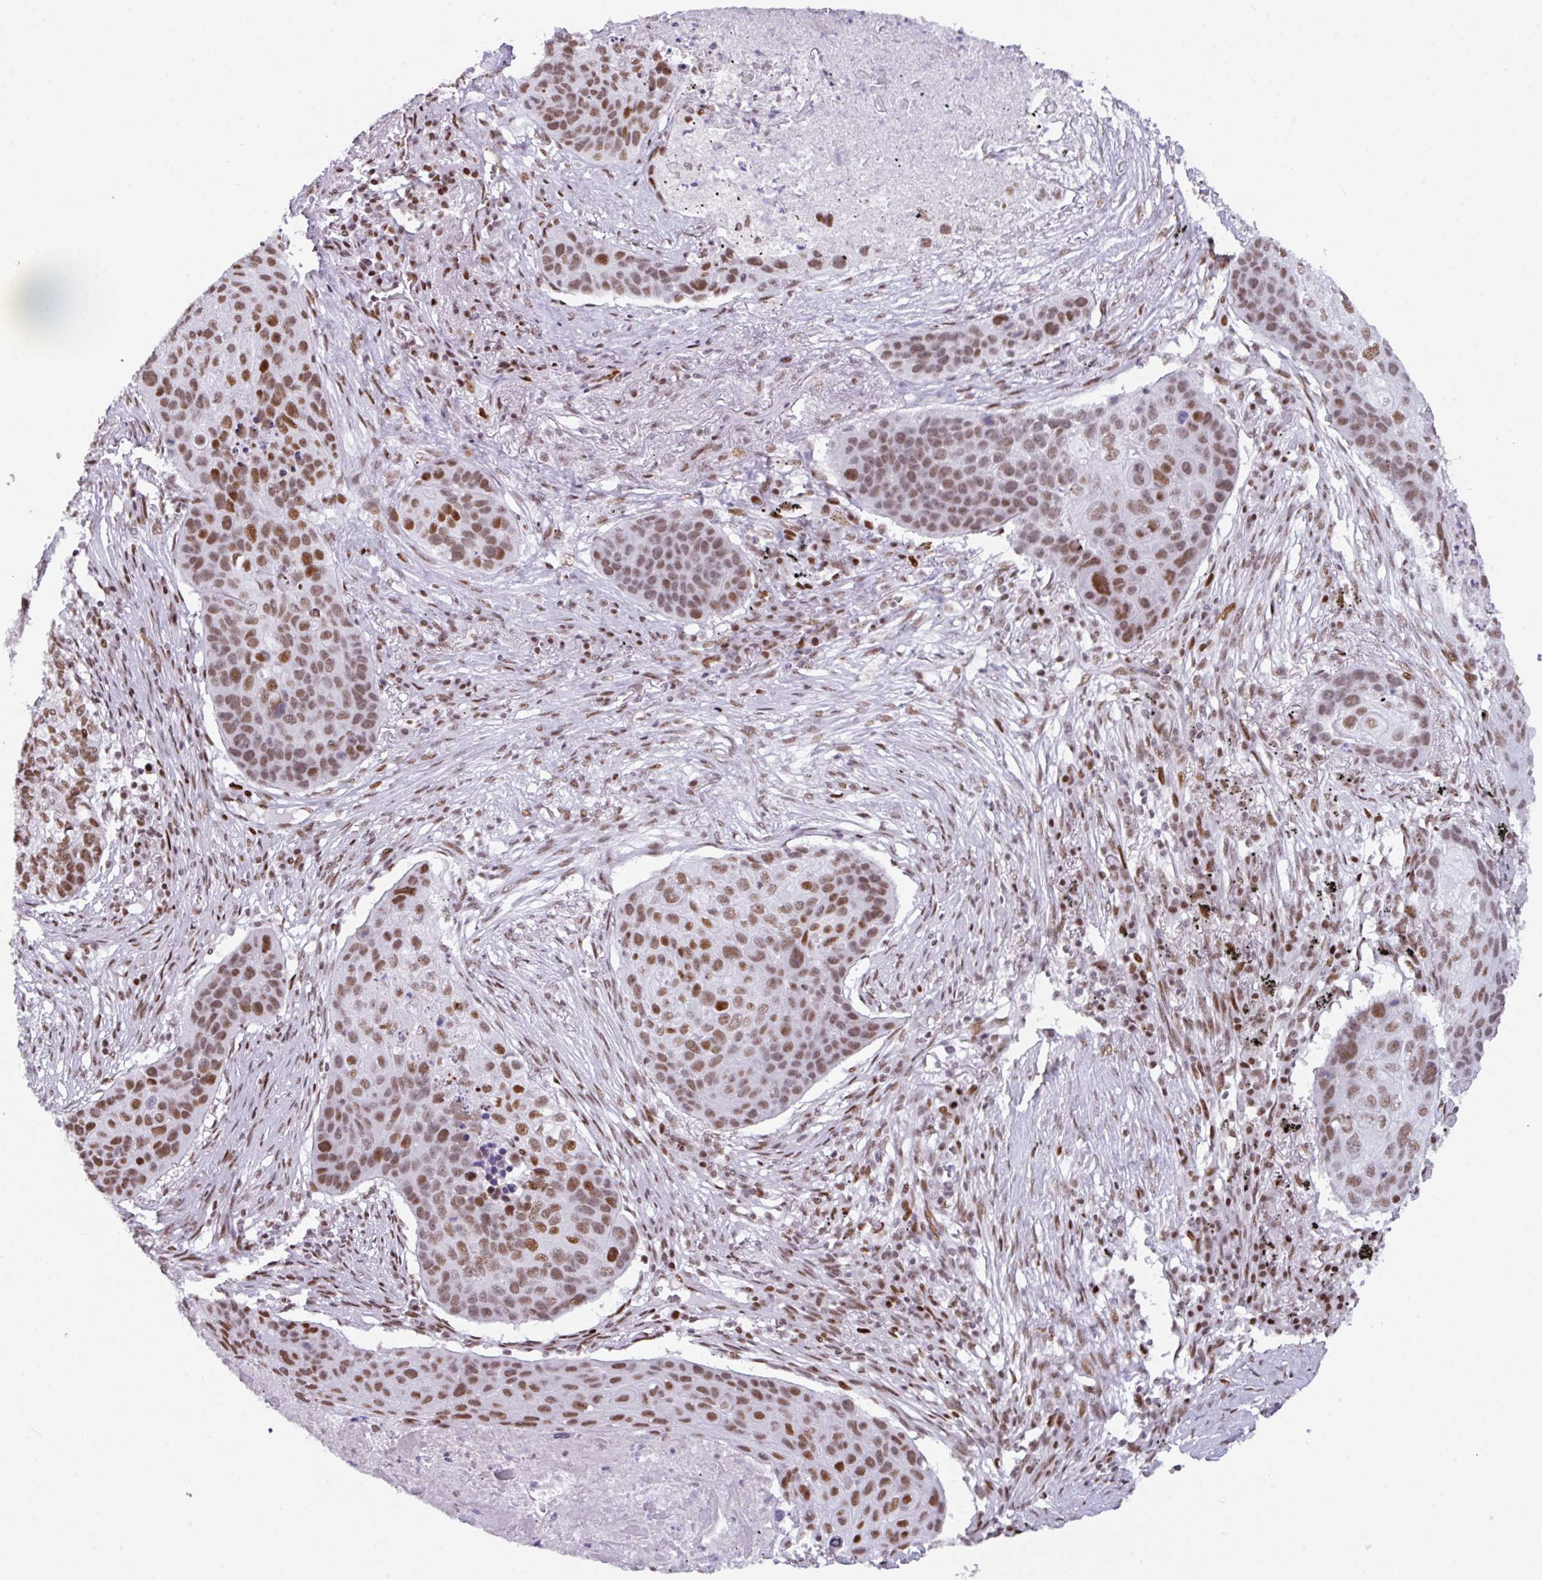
{"staining": {"intensity": "moderate", "quantity": ">75%", "location": "nuclear"}, "tissue": "lung cancer", "cell_type": "Tumor cells", "image_type": "cancer", "snomed": [{"axis": "morphology", "description": "Squamous cell carcinoma, NOS"}, {"axis": "topography", "description": "Lung"}], "caption": "Tumor cells display medium levels of moderate nuclear expression in approximately >75% of cells in human lung cancer.", "gene": "CLP1", "patient": {"sex": "female", "age": 63}}